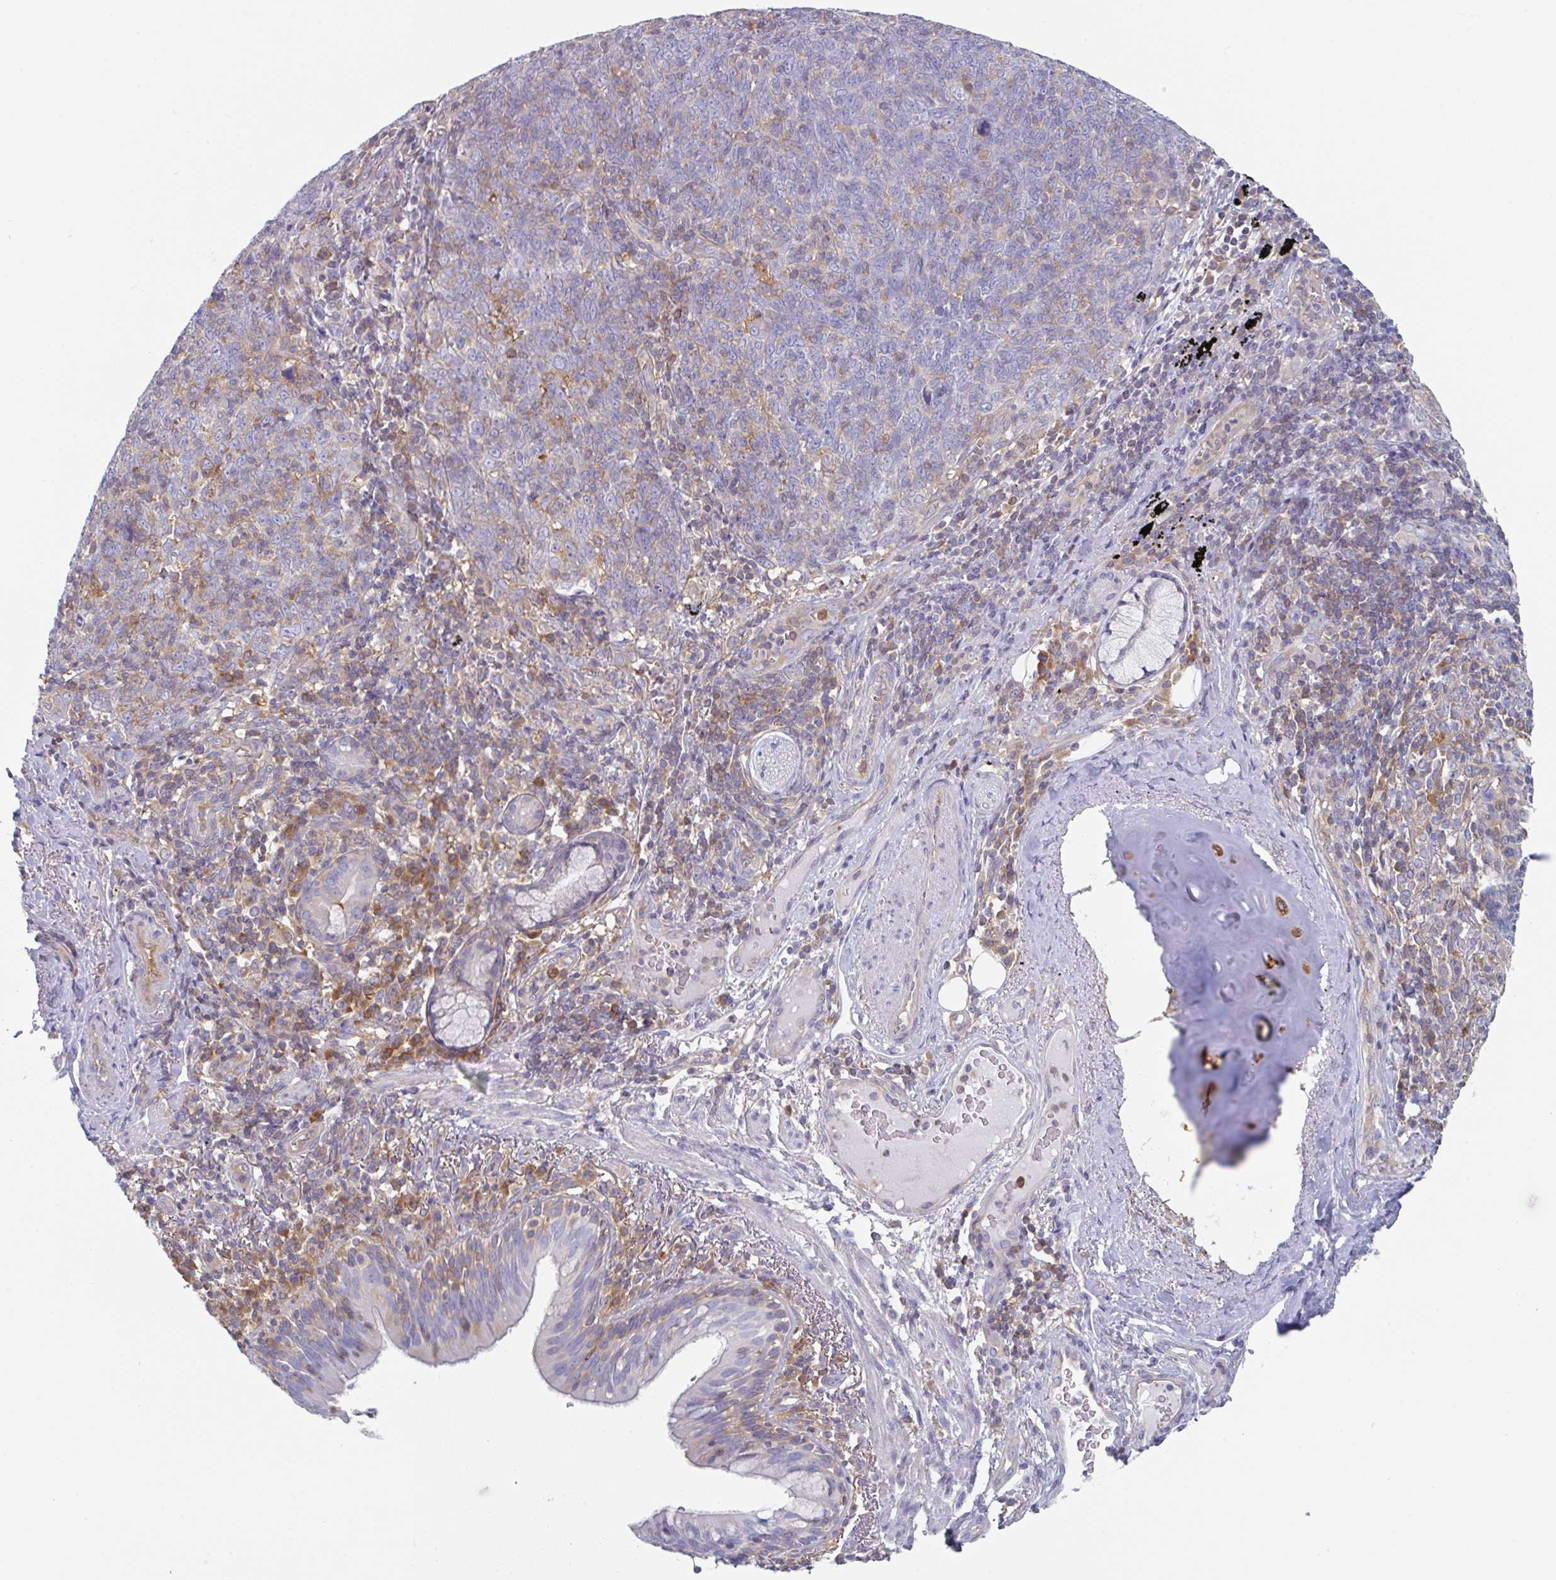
{"staining": {"intensity": "negative", "quantity": "none", "location": "none"}, "tissue": "lung cancer", "cell_type": "Tumor cells", "image_type": "cancer", "snomed": [{"axis": "morphology", "description": "Squamous cell carcinoma, NOS"}, {"axis": "topography", "description": "Lung"}], "caption": "An IHC image of squamous cell carcinoma (lung) is shown. There is no staining in tumor cells of squamous cell carcinoma (lung).", "gene": "AMPD2", "patient": {"sex": "female", "age": 72}}